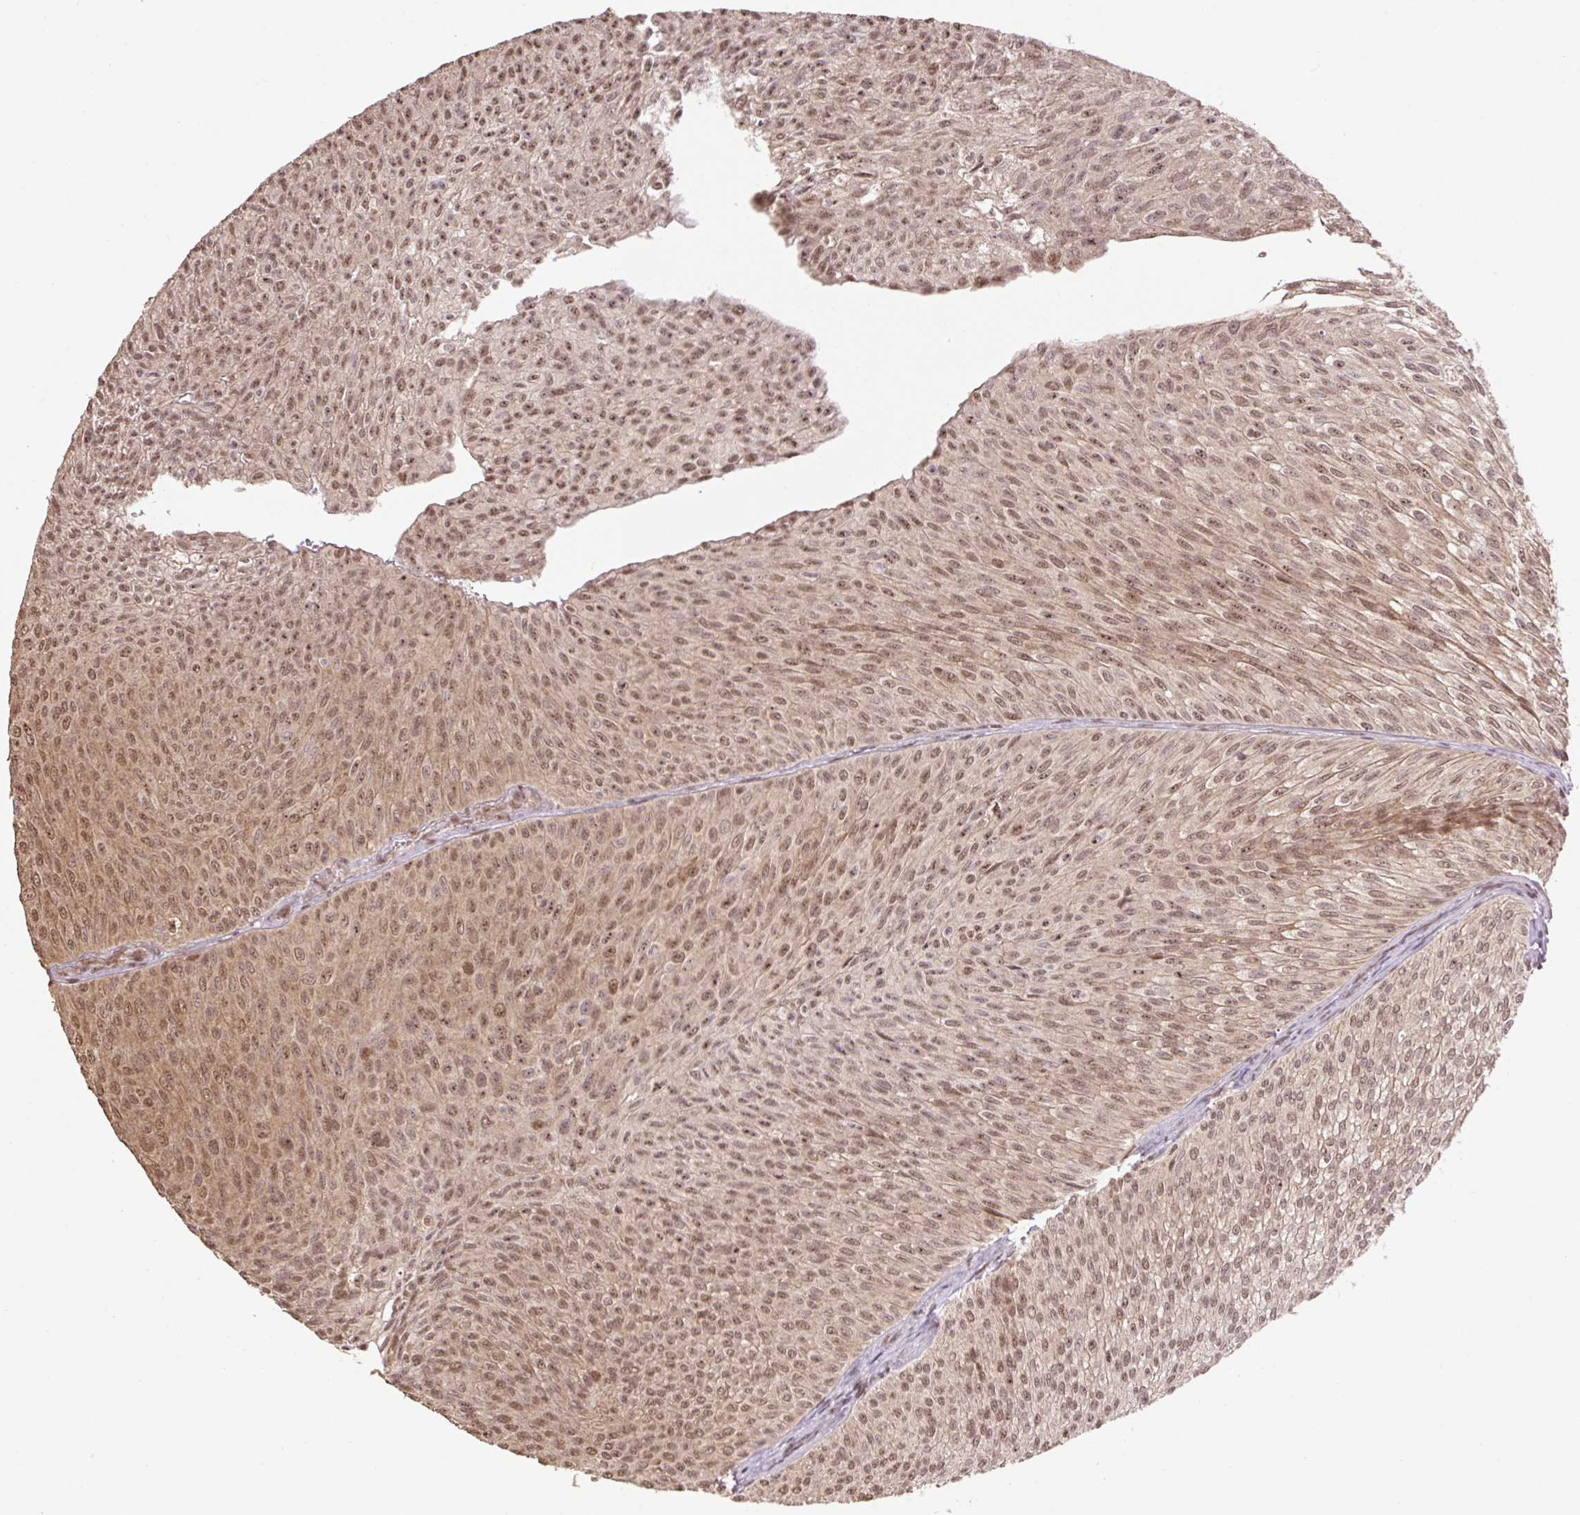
{"staining": {"intensity": "moderate", "quantity": ">75%", "location": "cytoplasmic/membranous,nuclear"}, "tissue": "urothelial cancer", "cell_type": "Tumor cells", "image_type": "cancer", "snomed": [{"axis": "morphology", "description": "Urothelial carcinoma, Low grade"}, {"axis": "topography", "description": "Urinary bladder"}], "caption": "Human urothelial cancer stained with a protein marker shows moderate staining in tumor cells.", "gene": "VPS25", "patient": {"sex": "male", "age": 91}}